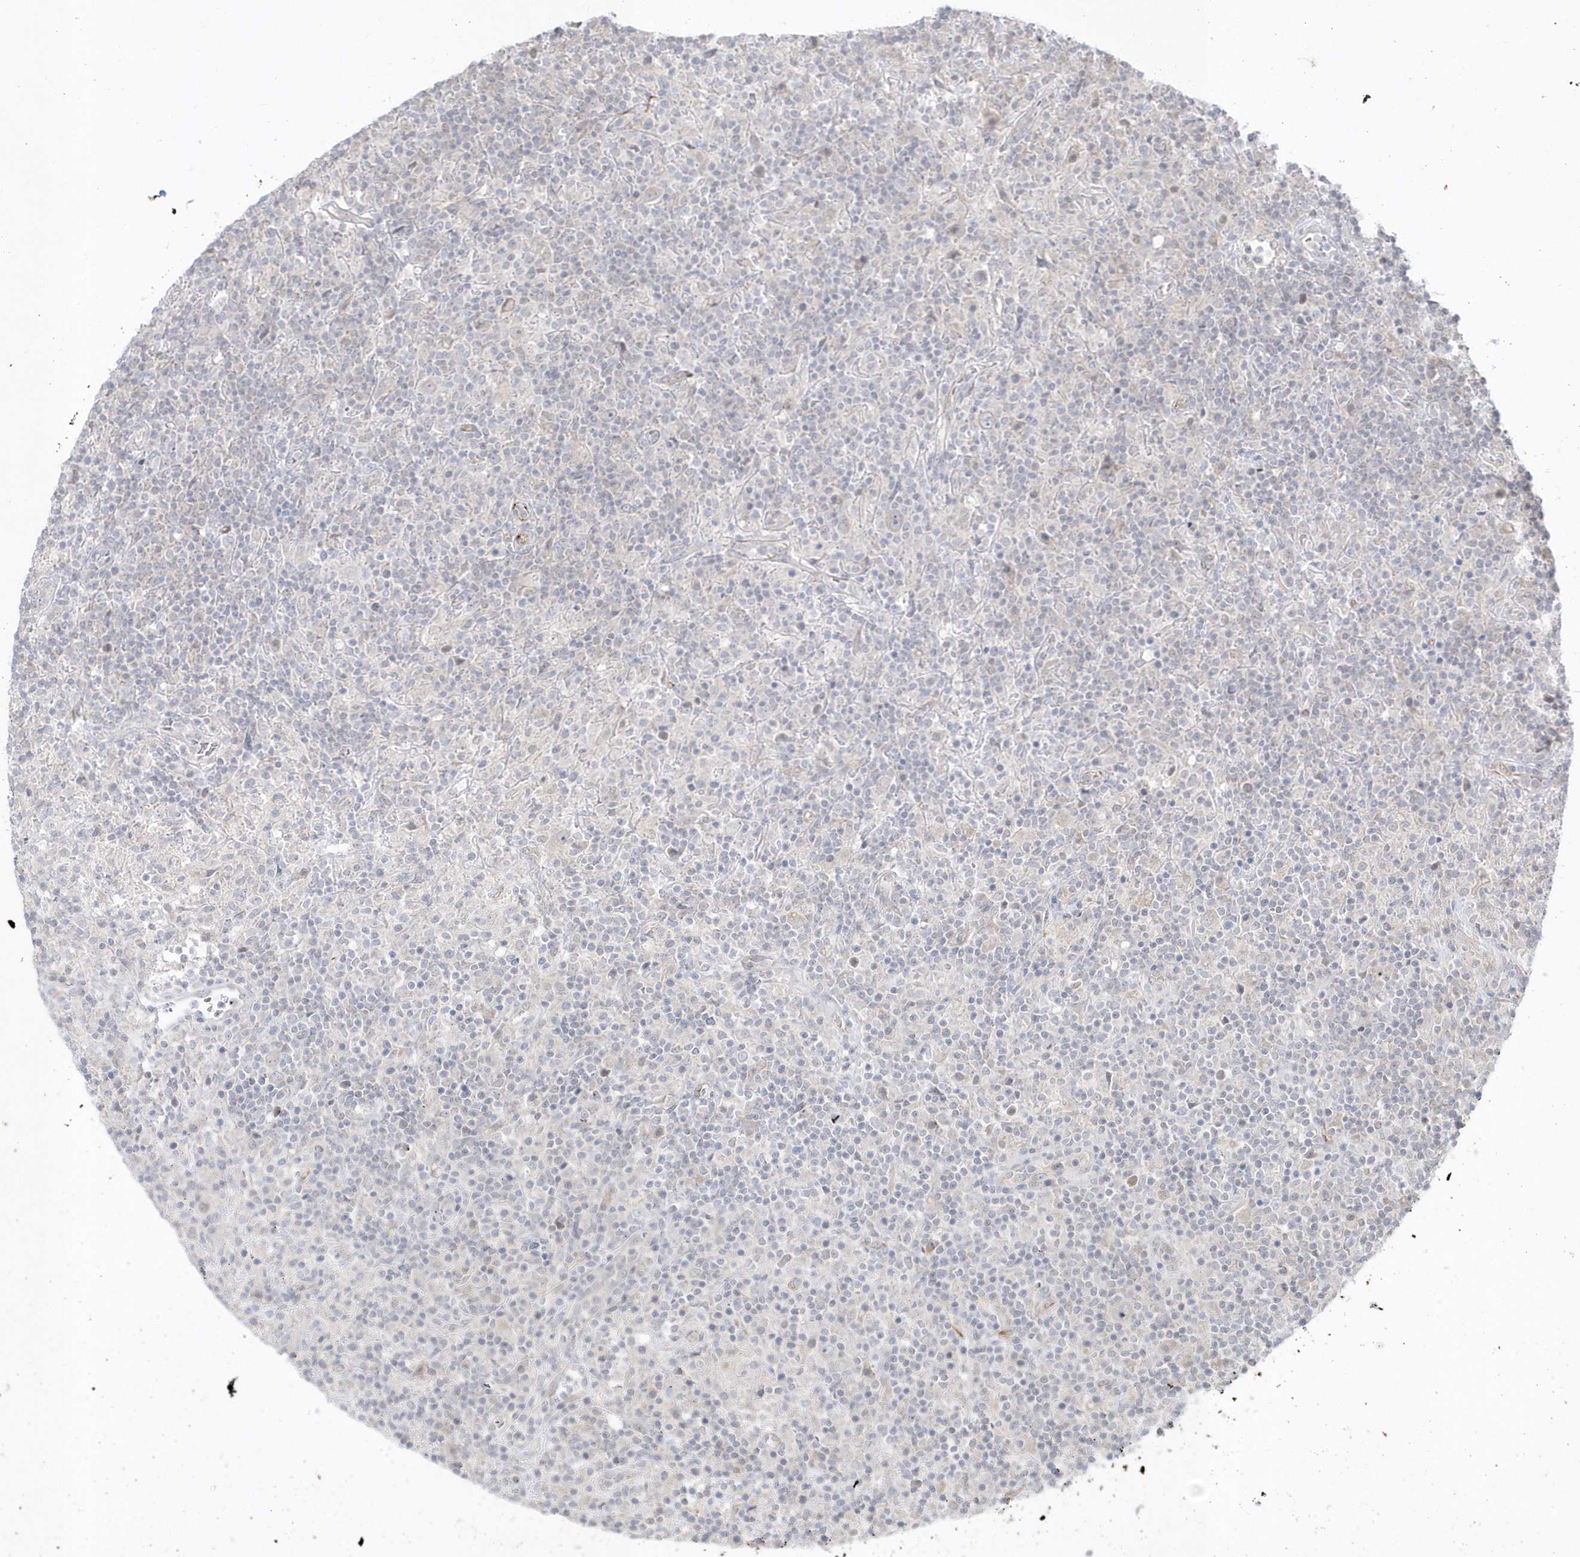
{"staining": {"intensity": "negative", "quantity": "none", "location": "none"}, "tissue": "lymphoma", "cell_type": "Tumor cells", "image_type": "cancer", "snomed": [{"axis": "morphology", "description": "Hodgkin's disease, NOS"}, {"axis": "topography", "description": "Lymph node"}], "caption": "Lymphoma stained for a protein using immunohistochemistry reveals no expression tumor cells.", "gene": "DHX57", "patient": {"sex": "male", "age": 70}}